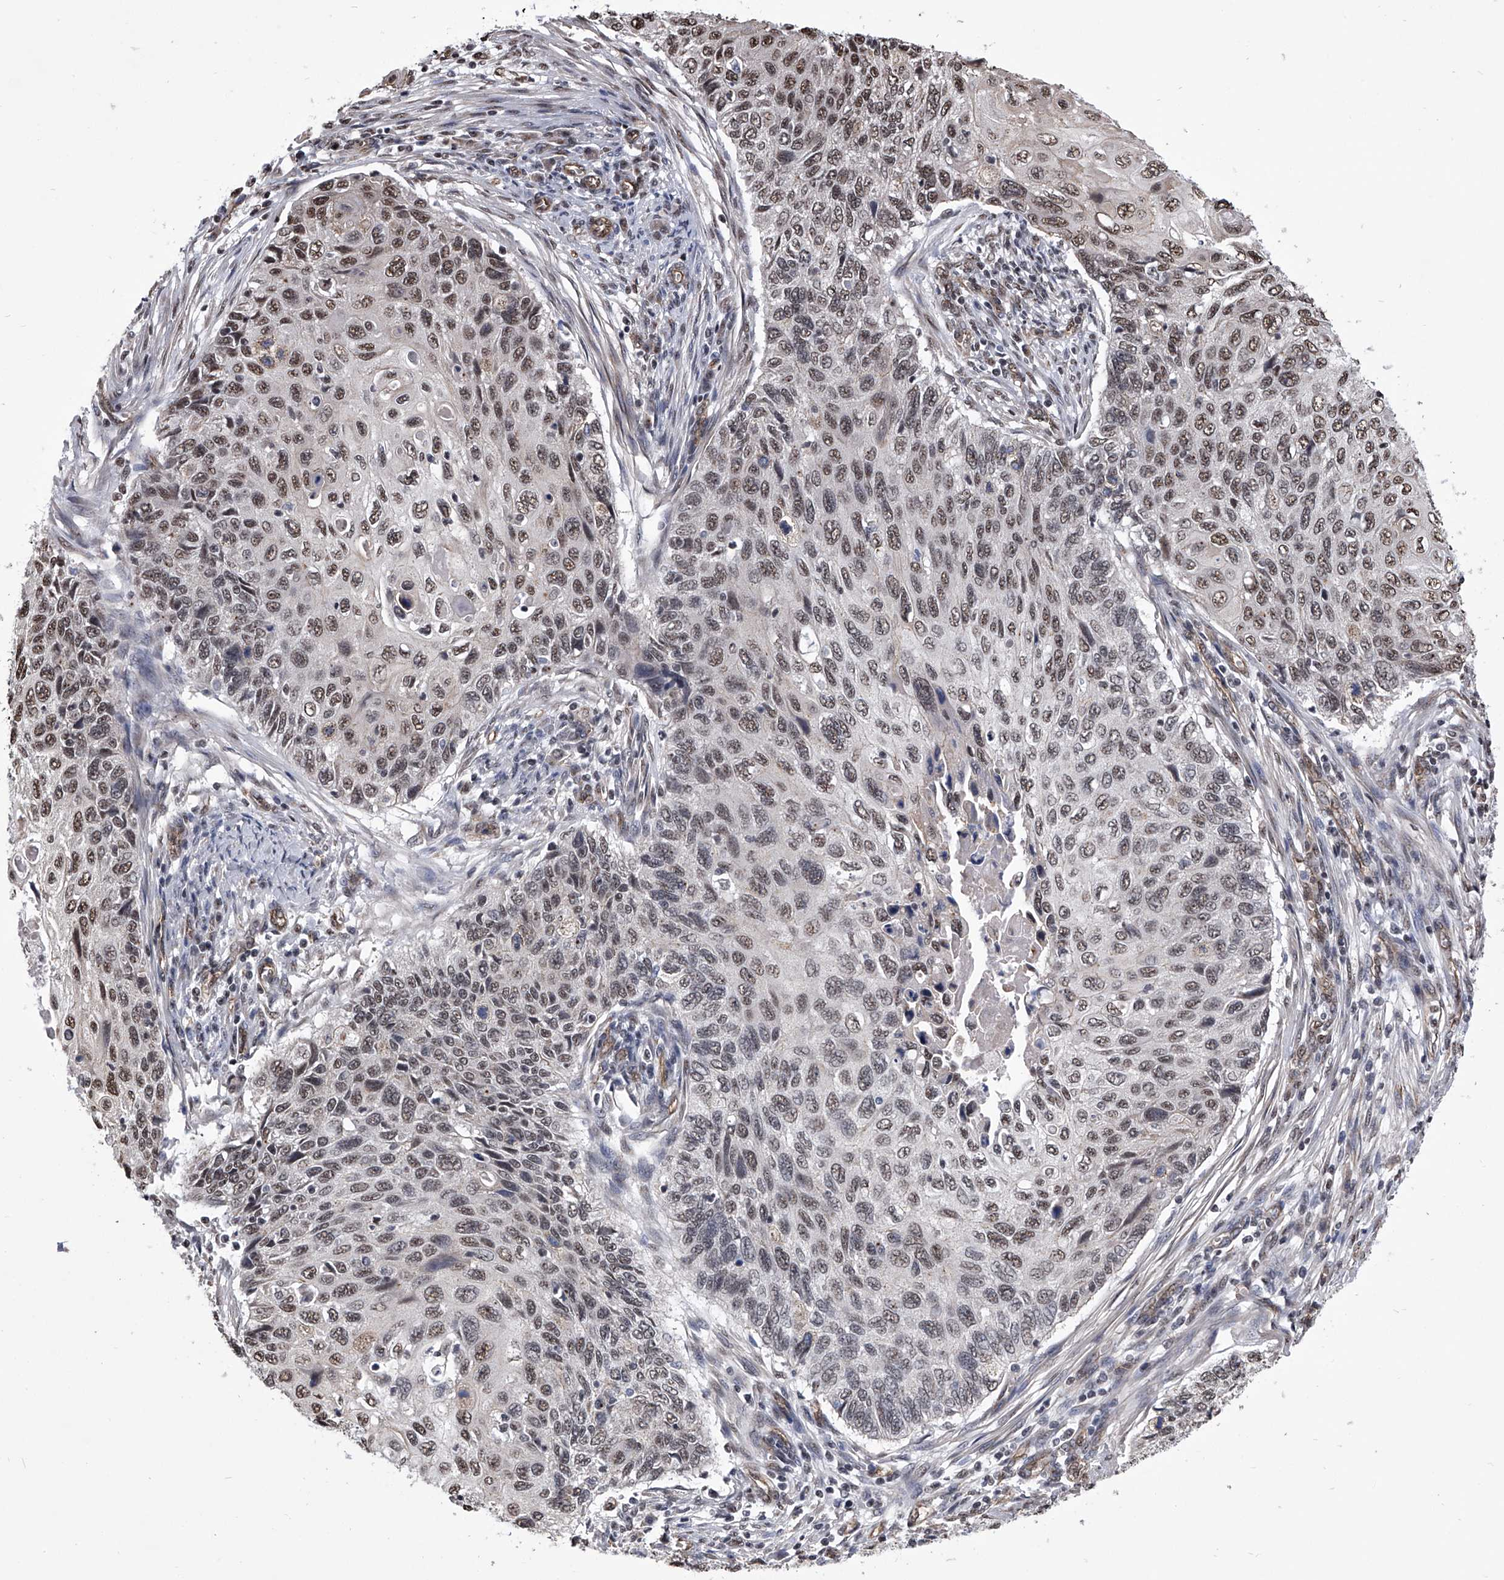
{"staining": {"intensity": "weak", "quantity": ">75%", "location": "nuclear"}, "tissue": "cervical cancer", "cell_type": "Tumor cells", "image_type": "cancer", "snomed": [{"axis": "morphology", "description": "Squamous cell carcinoma, NOS"}, {"axis": "topography", "description": "Cervix"}], "caption": "IHC photomicrograph of cervical squamous cell carcinoma stained for a protein (brown), which shows low levels of weak nuclear positivity in approximately >75% of tumor cells.", "gene": "ZNF76", "patient": {"sex": "female", "age": 70}}